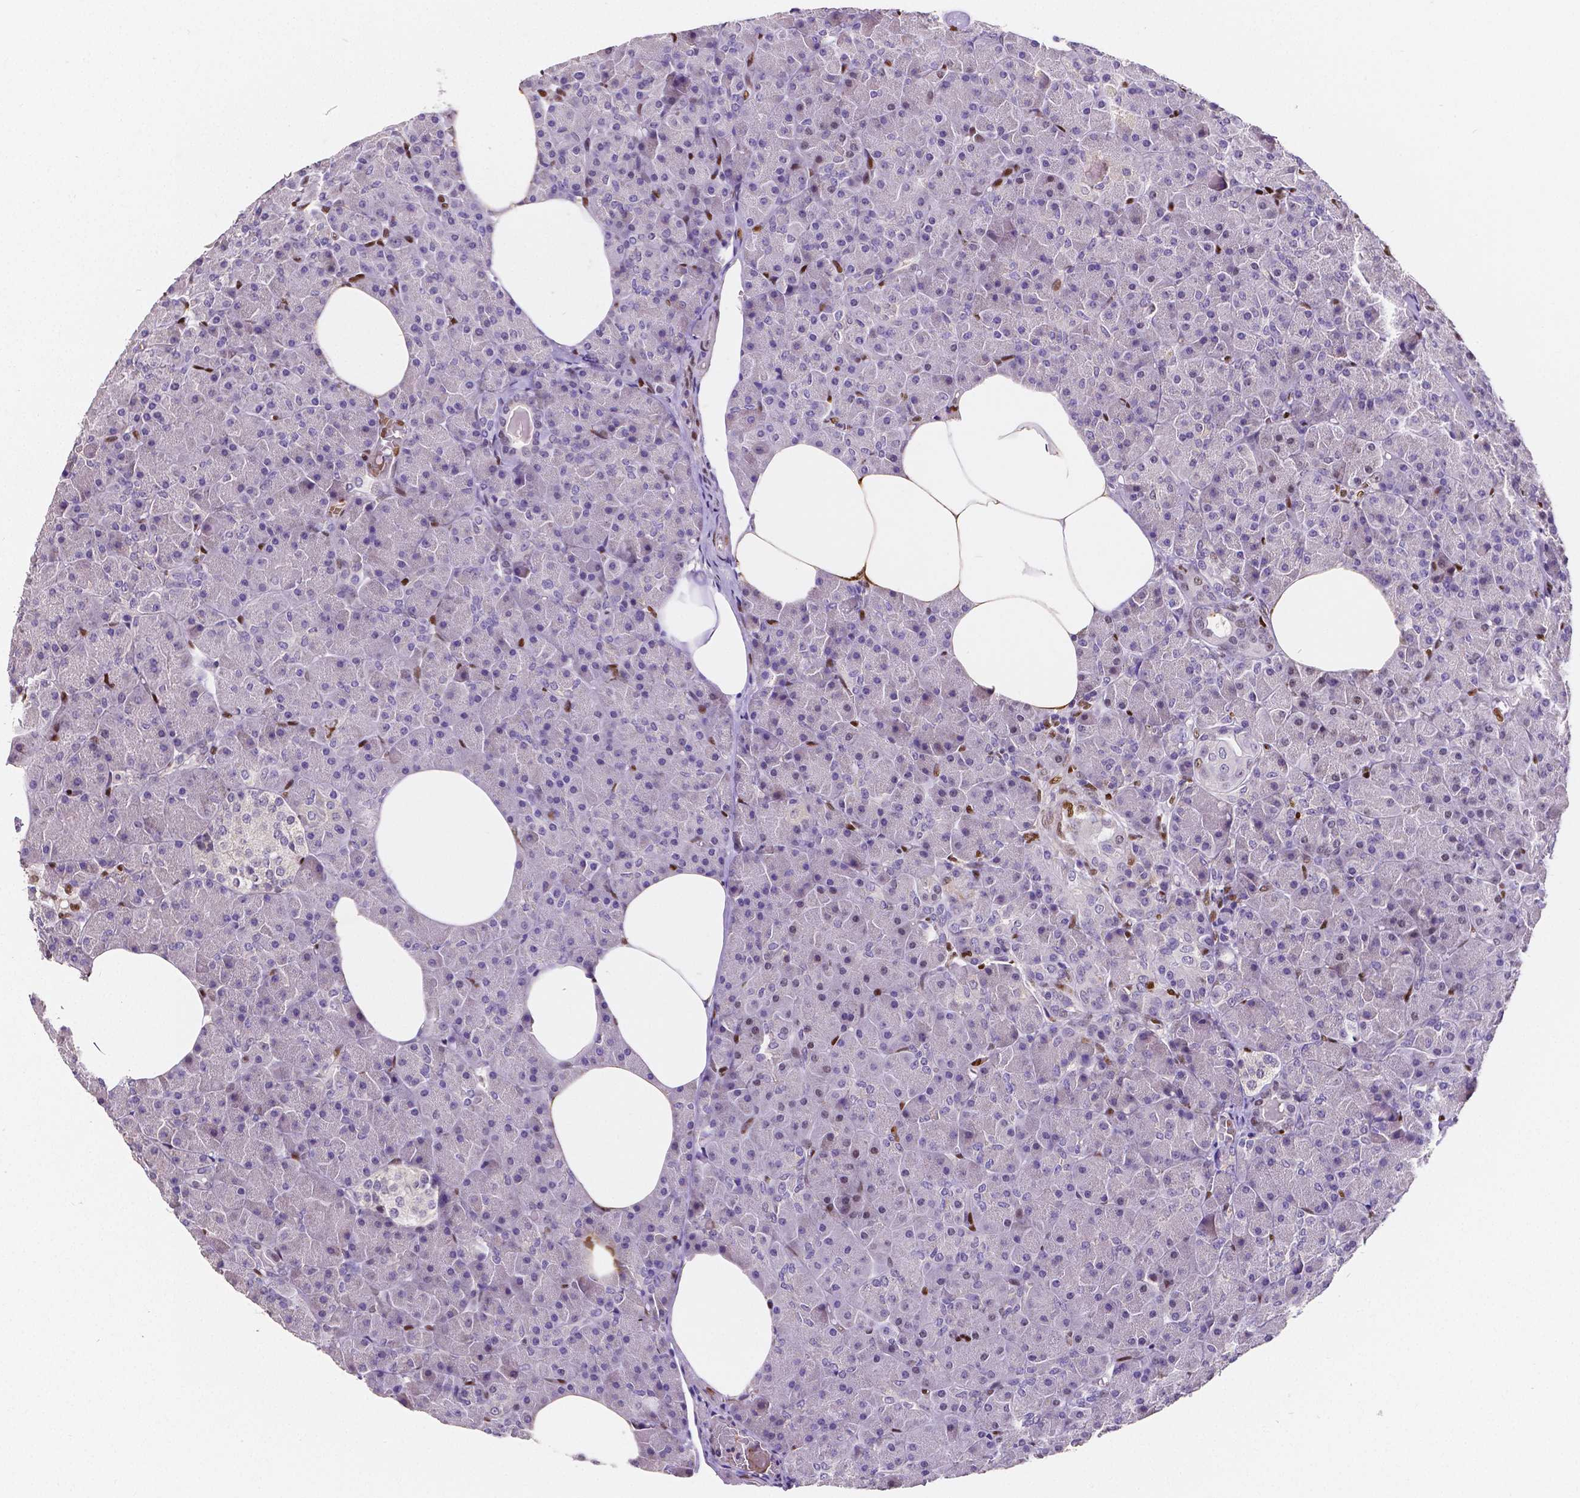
{"staining": {"intensity": "negative", "quantity": "none", "location": "none"}, "tissue": "pancreas", "cell_type": "Exocrine glandular cells", "image_type": "normal", "snomed": [{"axis": "morphology", "description": "Normal tissue, NOS"}, {"axis": "topography", "description": "Pancreas"}], "caption": "Immunohistochemistry (IHC) image of unremarkable pancreas: human pancreas stained with DAB (3,3'-diaminobenzidine) displays no significant protein positivity in exocrine glandular cells.", "gene": "MEF2C", "patient": {"sex": "female", "age": 45}}